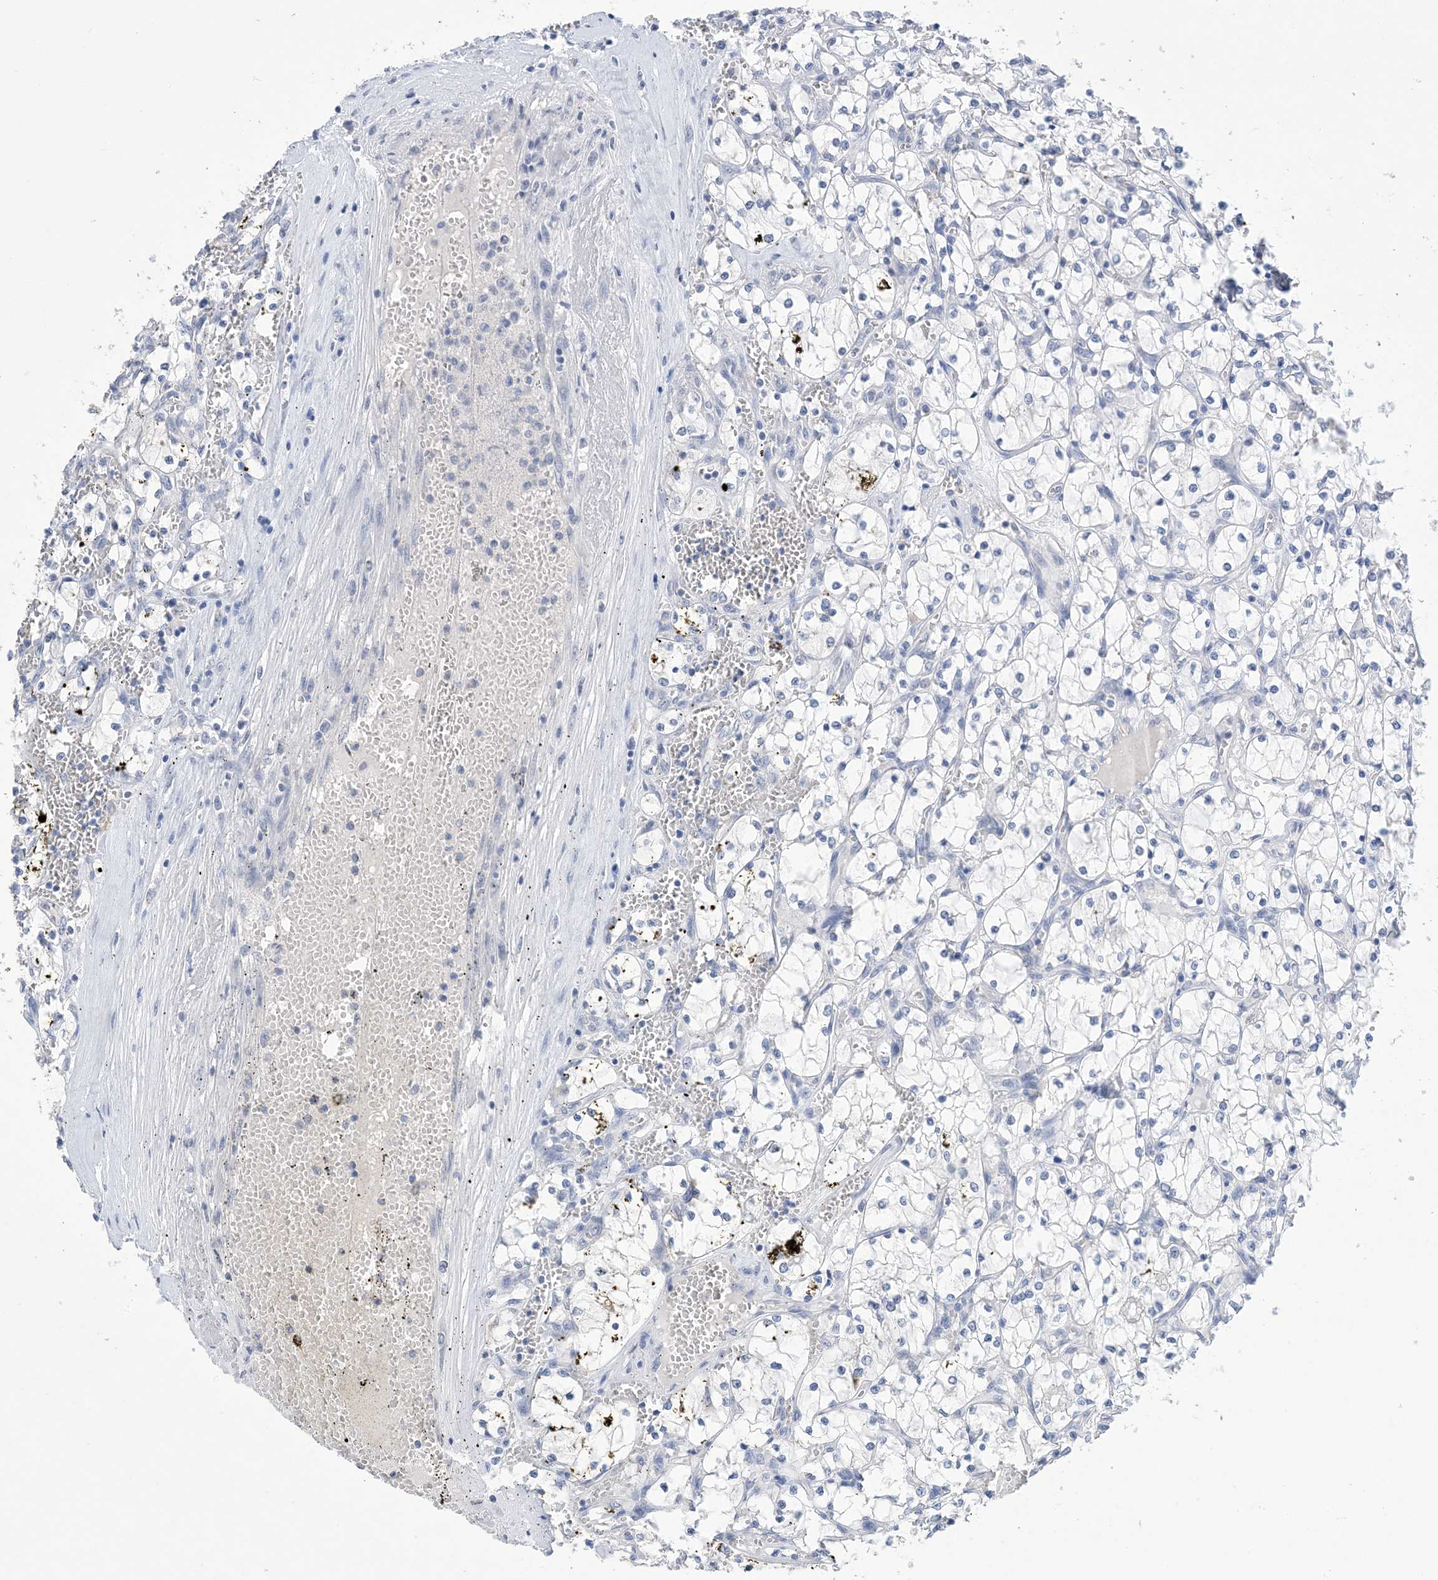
{"staining": {"intensity": "negative", "quantity": "none", "location": "none"}, "tissue": "renal cancer", "cell_type": "Tumor cells", "image_type": "cancer", "snomed": [{"axis": "morphology", "description": "Adenocarcinoma, NOS"}, {"axis": "topography", "description": "Kidney"}], "caption": "Renal adenocarcinoma stained for a protein using IHC shows no expression tumor cells.", "gene": "DSC3", "patient": {"sex": "female", "age": 69}}